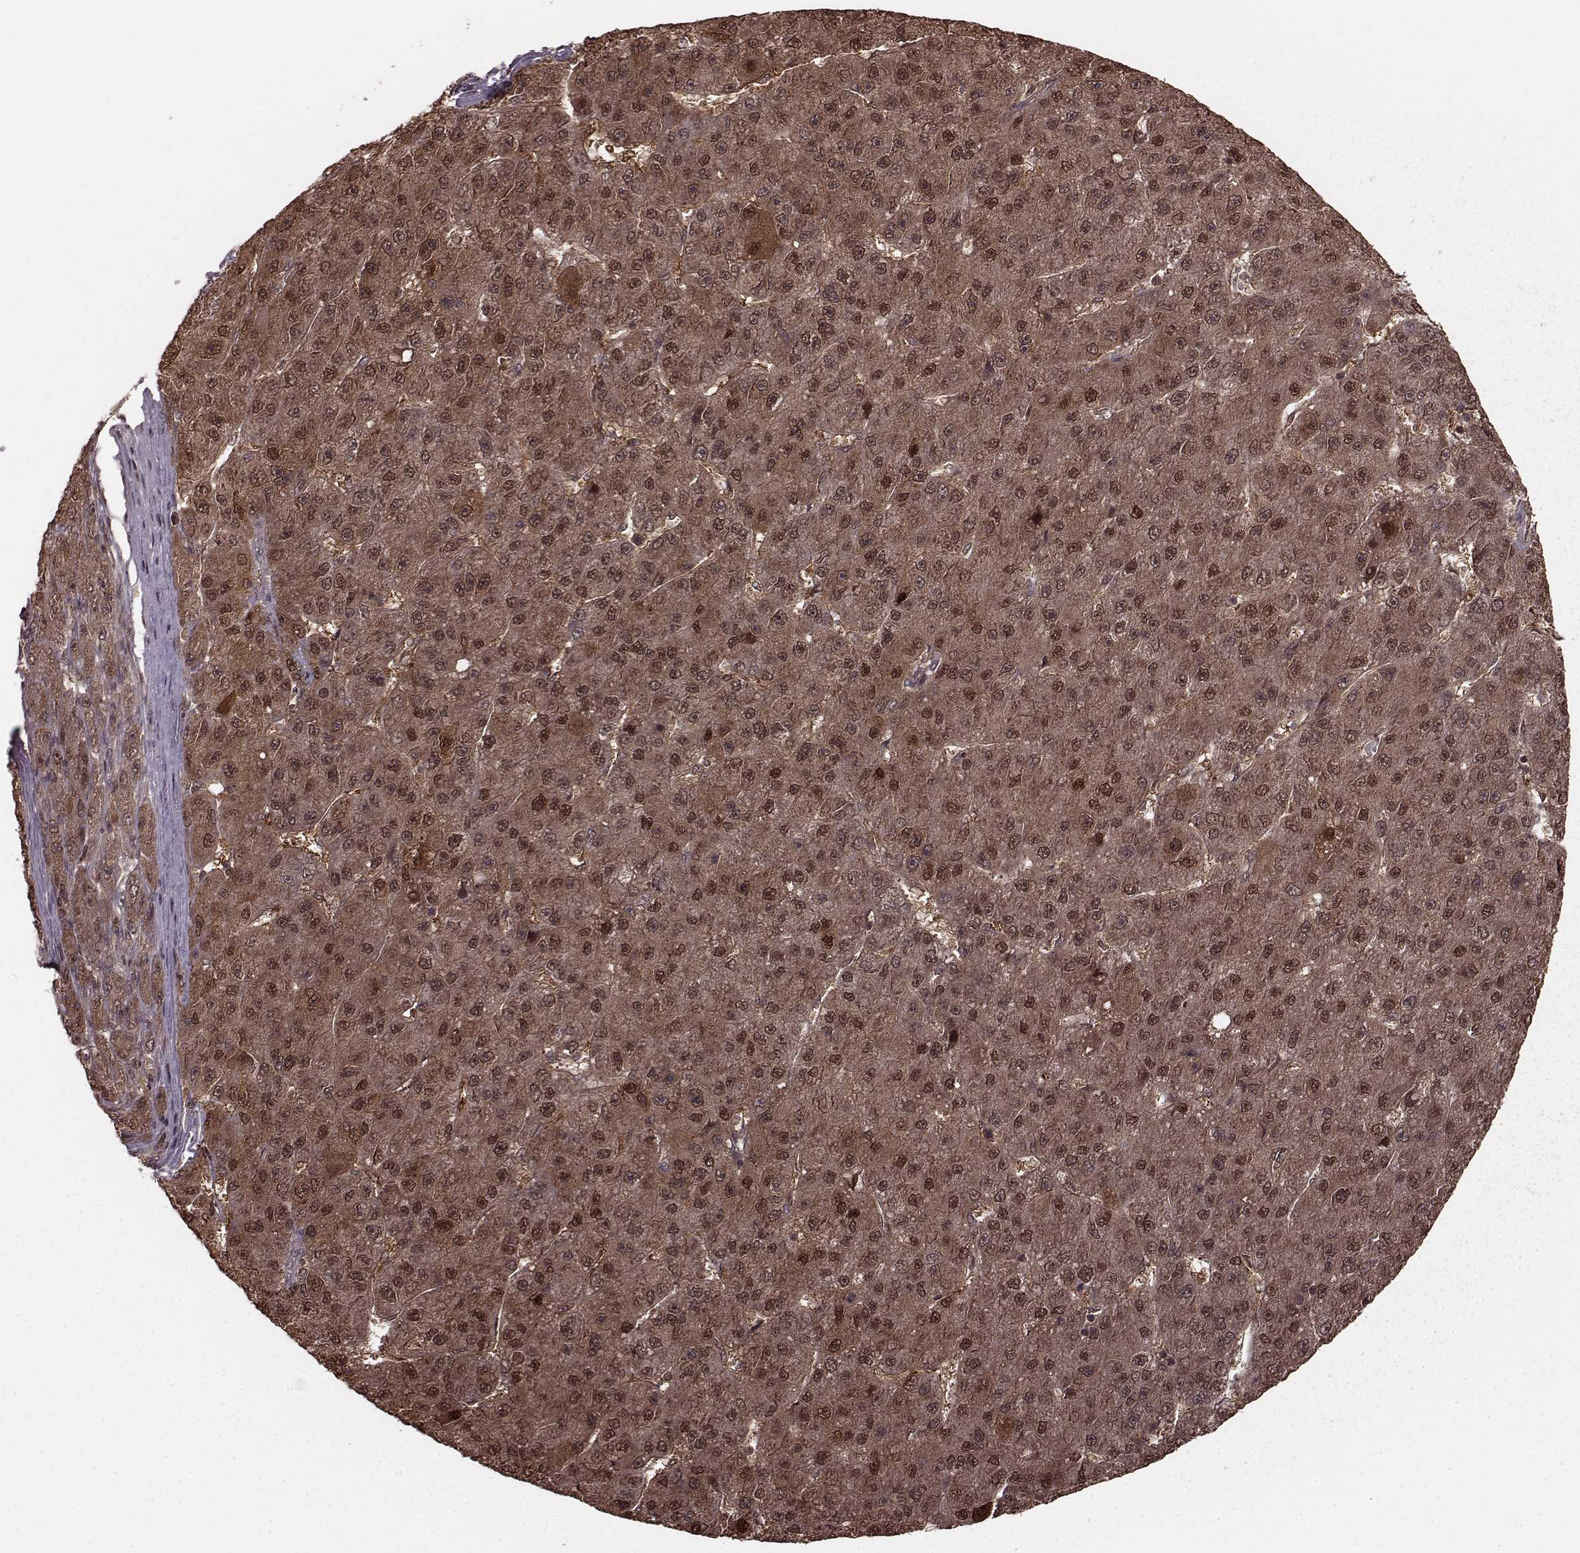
{"staining": {"intensity": "moderate", "quantity": ">75%", "location": "cytoplasmic/membranous,nuclear"}, "tissue": "liver cancer", "cell_type": "Tumor cells", "image_type": "cancer", "snomed": [{"axis": "morphology", "description": "Carcinoma, Hepatocellular, NOS"}, {"axis": "topography", "description": "Liver"}], "caption": "Brown immunohistochemical staining in human hepatocellular carcinoma (liver) demonstrates moderate cytoplasmic/membranous and nuclear positivity in about >75% of tumor cells.", "gene": "GSS", "patient": {"sex": "male", "age": 67}}